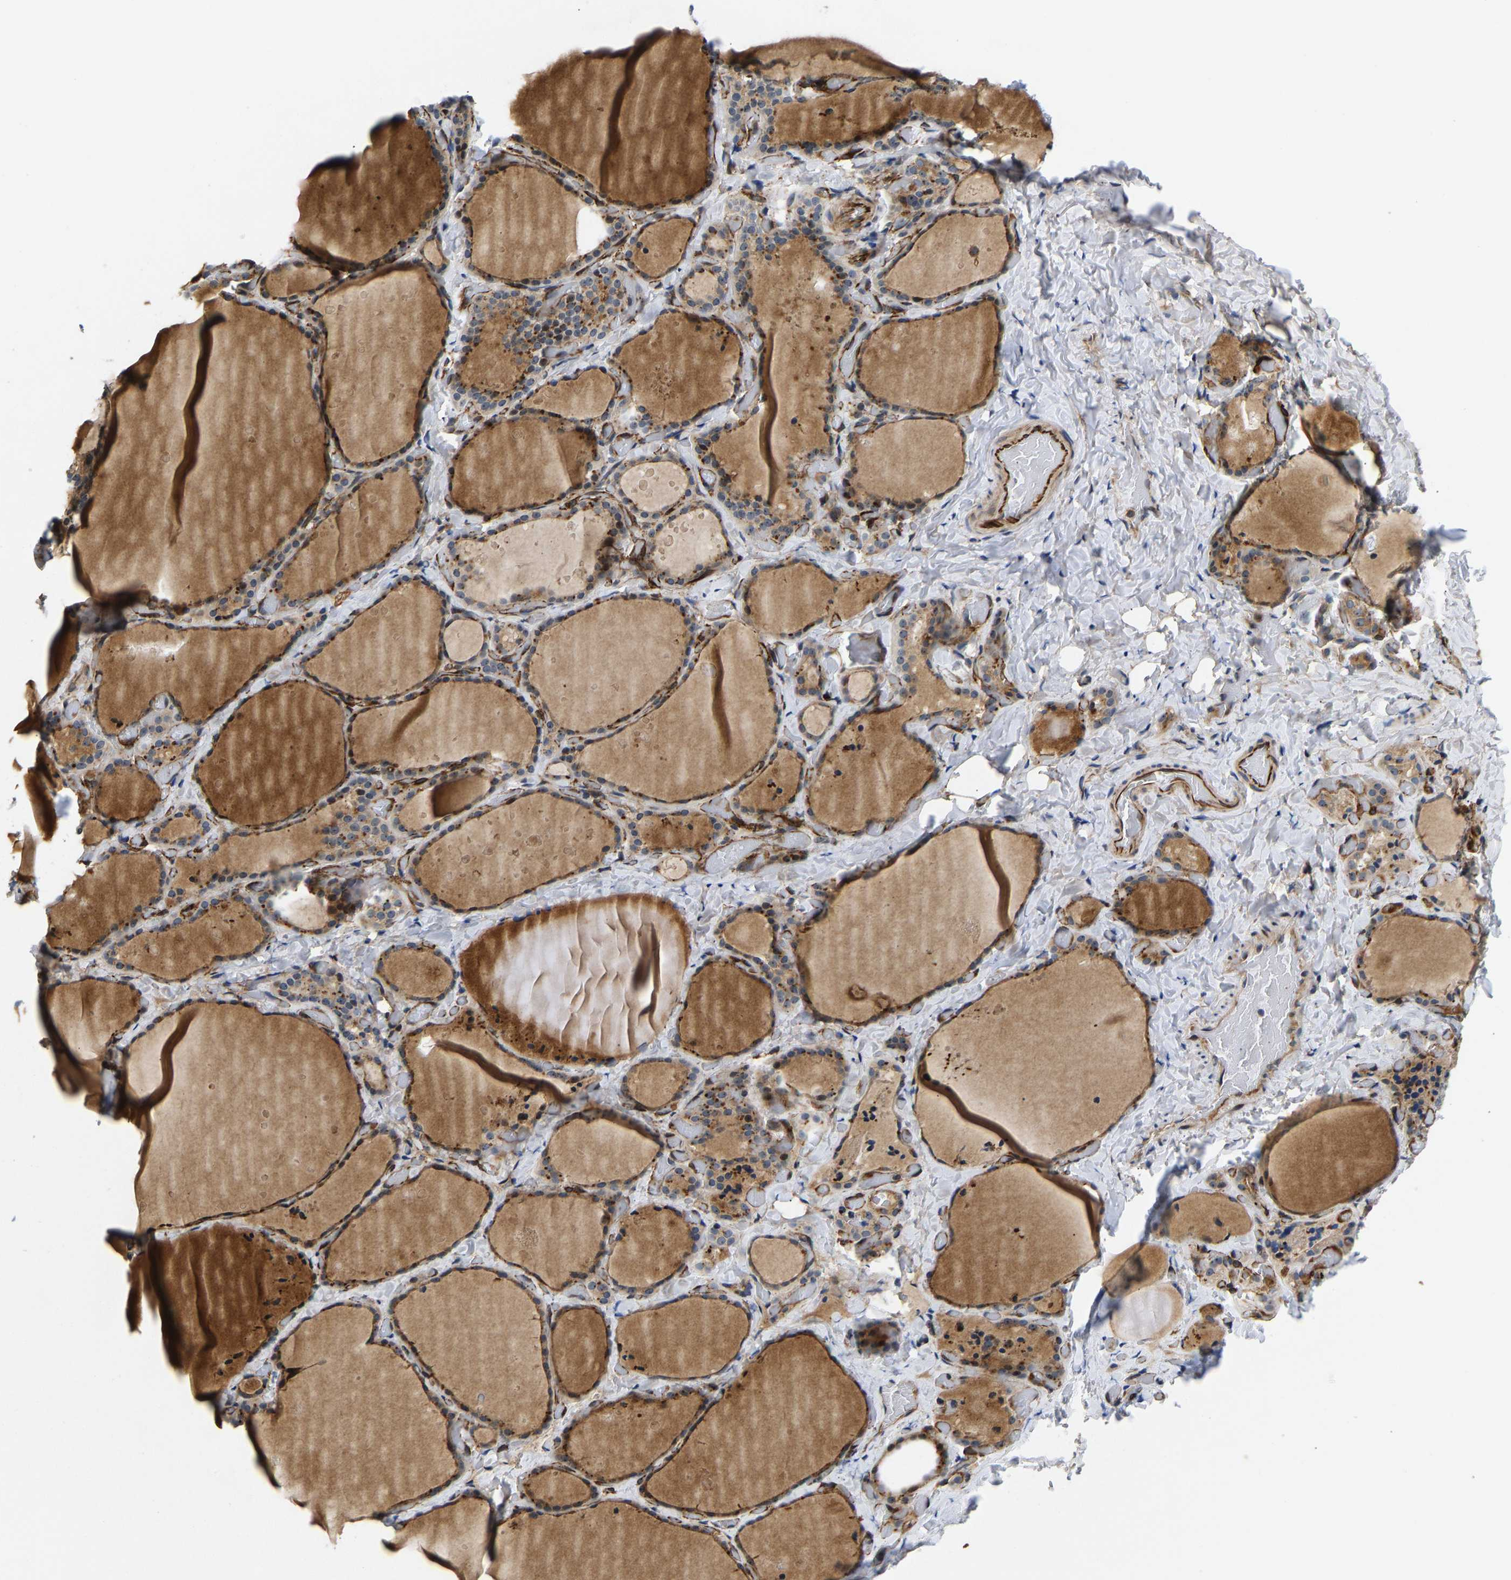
{"staining": {"intensity": "moderate", "quantity": "25%-75%", "location": "cytoplasmic/membranous,nuclear"}, "tissue": "thyroid gland", "cell_type": "Glandular cells", "image_type": "normal", "snomed": [{"axis": "morphology", "description": "Normal tissue, NOS"}, {"axis": "topography", "description": "Thyroid gland"}], "caption": "This photomicrograph demonstrates normal thyroid gland stained with IHC to label a protein in brown. The cytoplasmic/membranous,nuclear of glandular cells show moderate positivity for the protein. Nuclei are counter-stained blue.", "gene": "RESF1", "patient": {"sex": "female", "age": 44}}